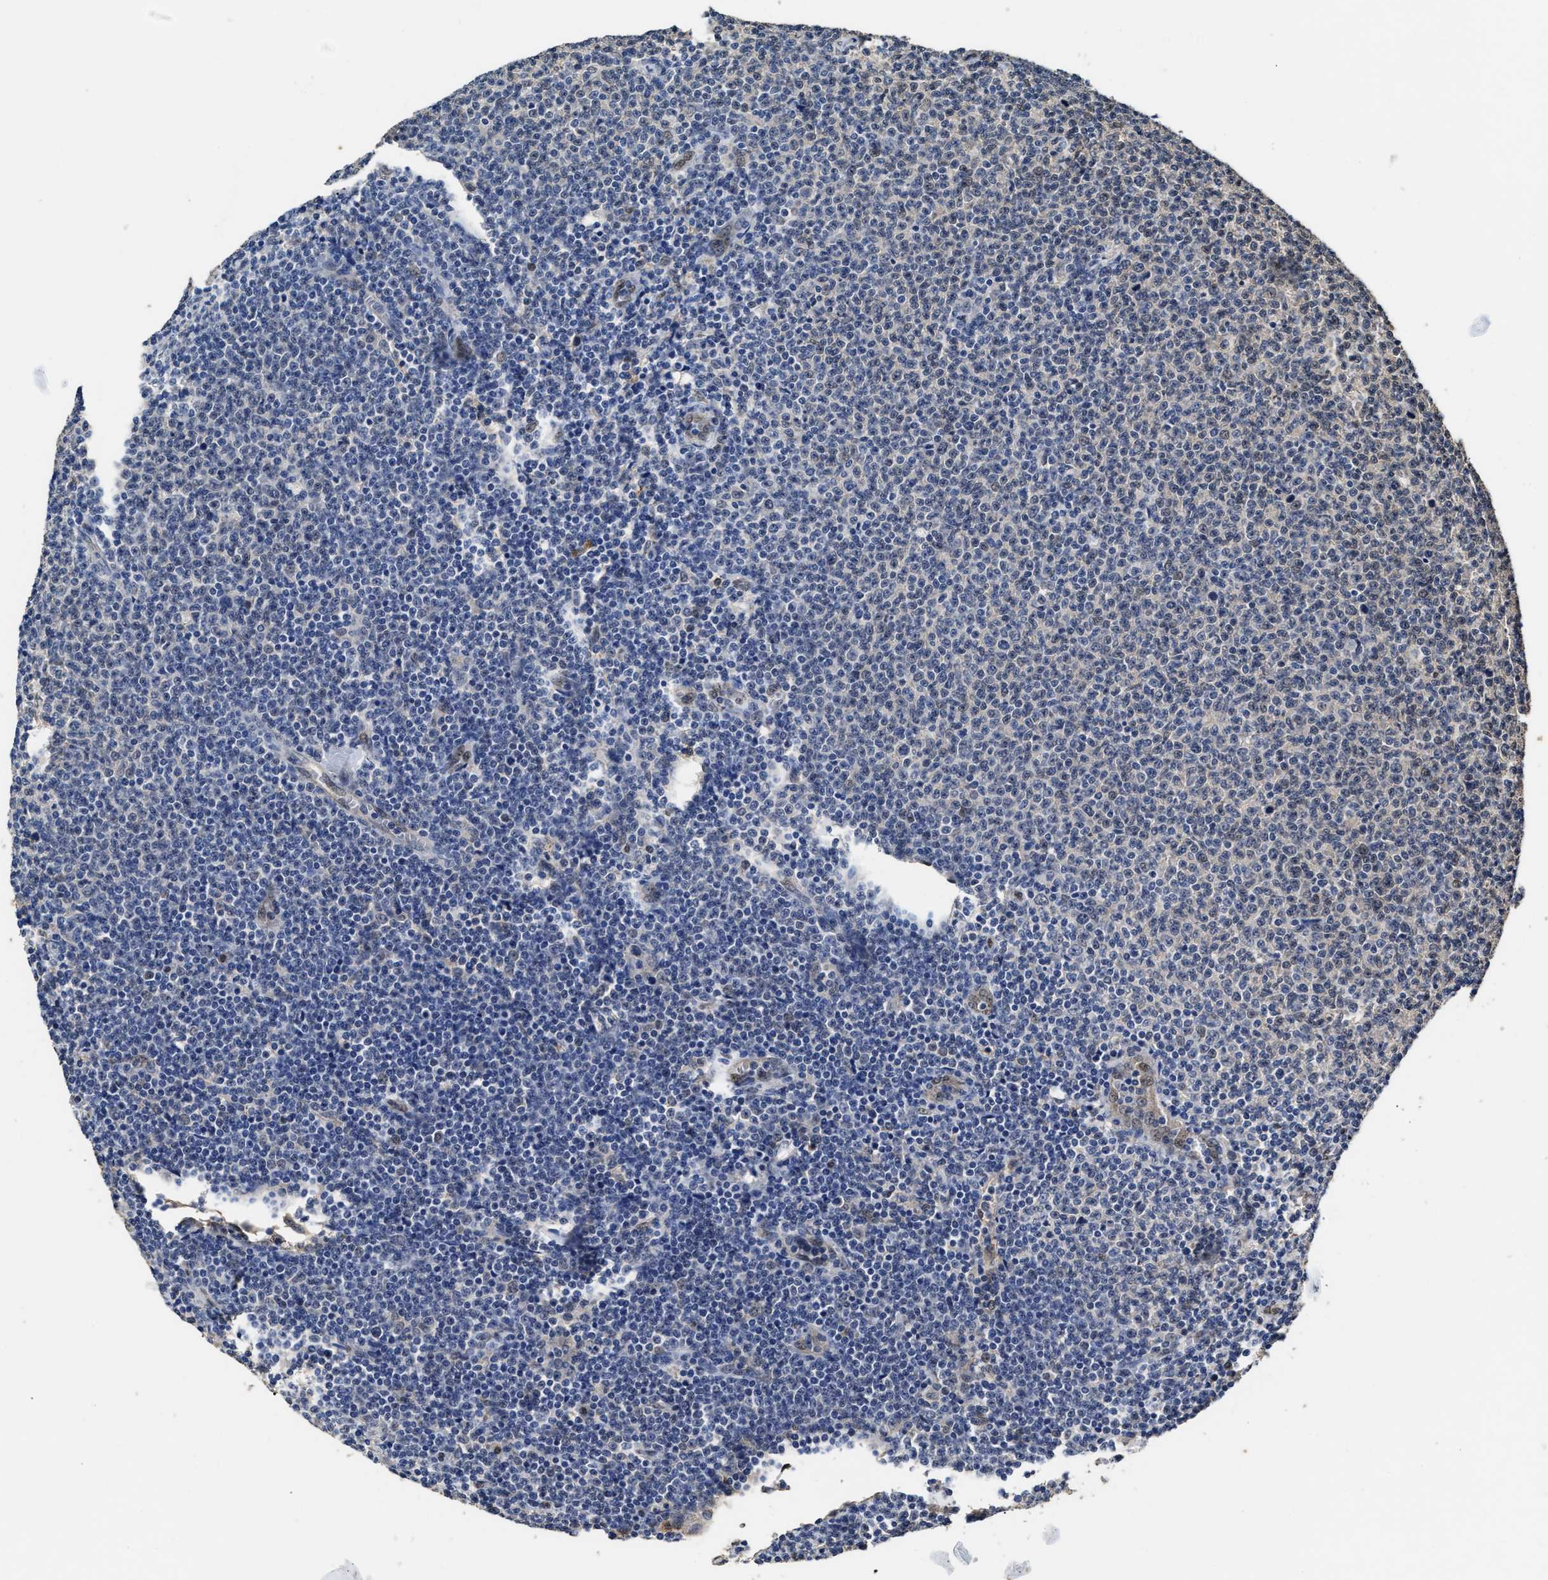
{"staining": {"intensity": "negative", "quantity": "none", "location": "none"}, "tissue": "lymphoma", "cell_type": "Tumor cells", "image_type": "cancer", "snomed": [{"axis": "morphology", "description": "Malignant lymphoma, non-Hodgkin's type, Low grade"}, {"axis": "topography", "description": "Lymph node"}], "caption": "High power microscopy photomicrograph of an immunohistochemistry (IHC) image of lymphoma, revealing no significant expression in tumor cells.", "gene": "YWHAE", "patient": {"sex": "male", "age": 66}}